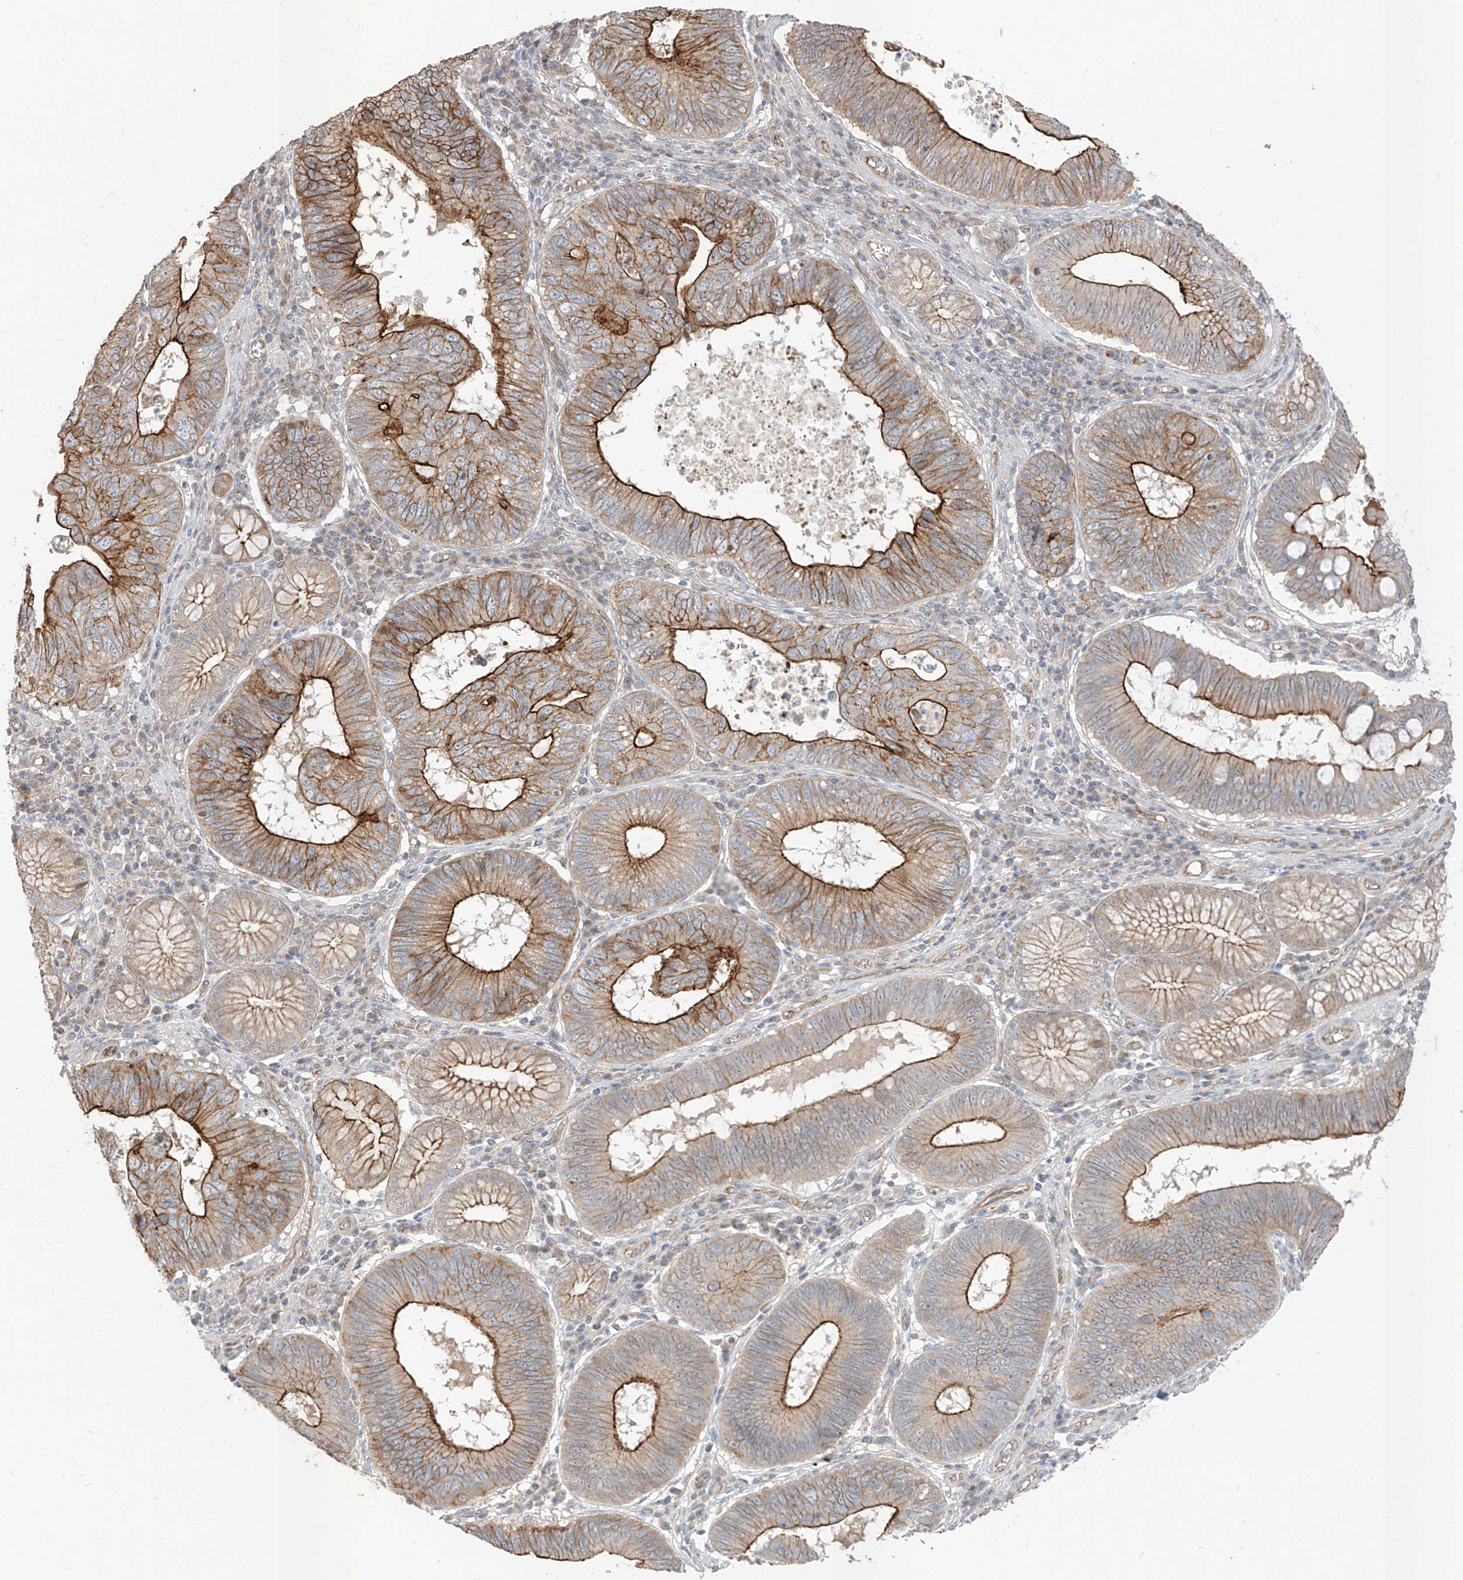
{"staining": {"intensity": "strong", "quantity": "25%-75%", "location": "cytoplasmic/membranous"}, "tissue": "stomach cancer", "cell_type": "Tumor cells", "image_type": "cancer", "snomed": [{"axis": "morphology", "description": "Adenocarcinoma, NOS"}, {"axis": "topography", "description": "Stomach"}], "caption": "Human stomach adenocarcinoma stained for a protein (brown) exhibits strong cytoplasmic/membranous positive positivity in approximately 25%-75% of tumor cells.", "gene": "EPHX4", "patient": {"sex": "male", "age": 59}}